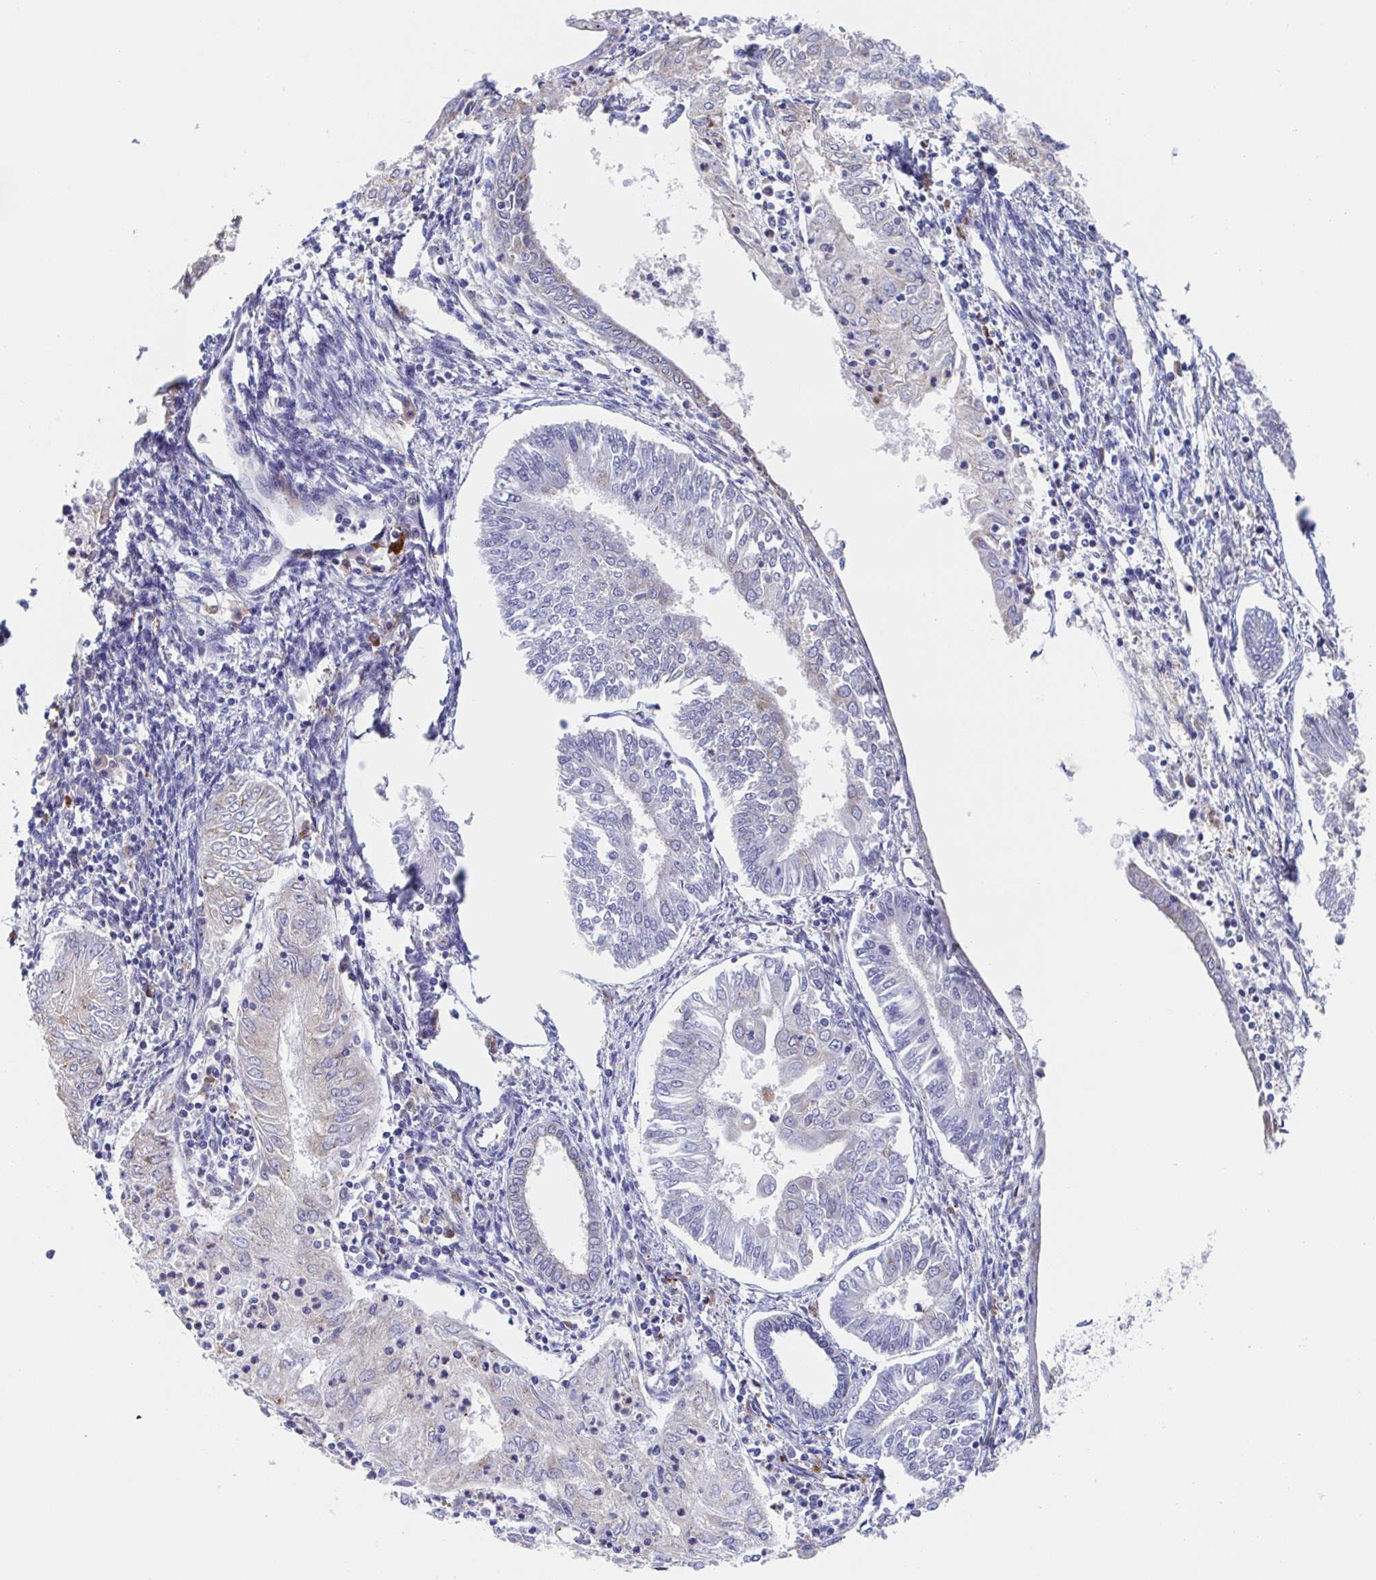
{"staining": {"intensity": "negative", "quantity": "none", "location": "none"}, "tissue": "endometrial cancer", "cell_type": "Tumor cells", "image_type": "cancer", "snomed": [{"axis": "morphology", "description": "Adenocarcinoma, NOS"}, {"axis": "topography", "description": "Endometrium"}], "caption": "This micrograph is of adenocarcinoma (endometrial) stained with immunohistochemistry to label a protein in brown with the nuclei are counter-stained blue. There is no staining in tumor cells. Nuclei are stained in blue.", "gene": "KLC3", "patient": {"sex": "female", "age": 68}}